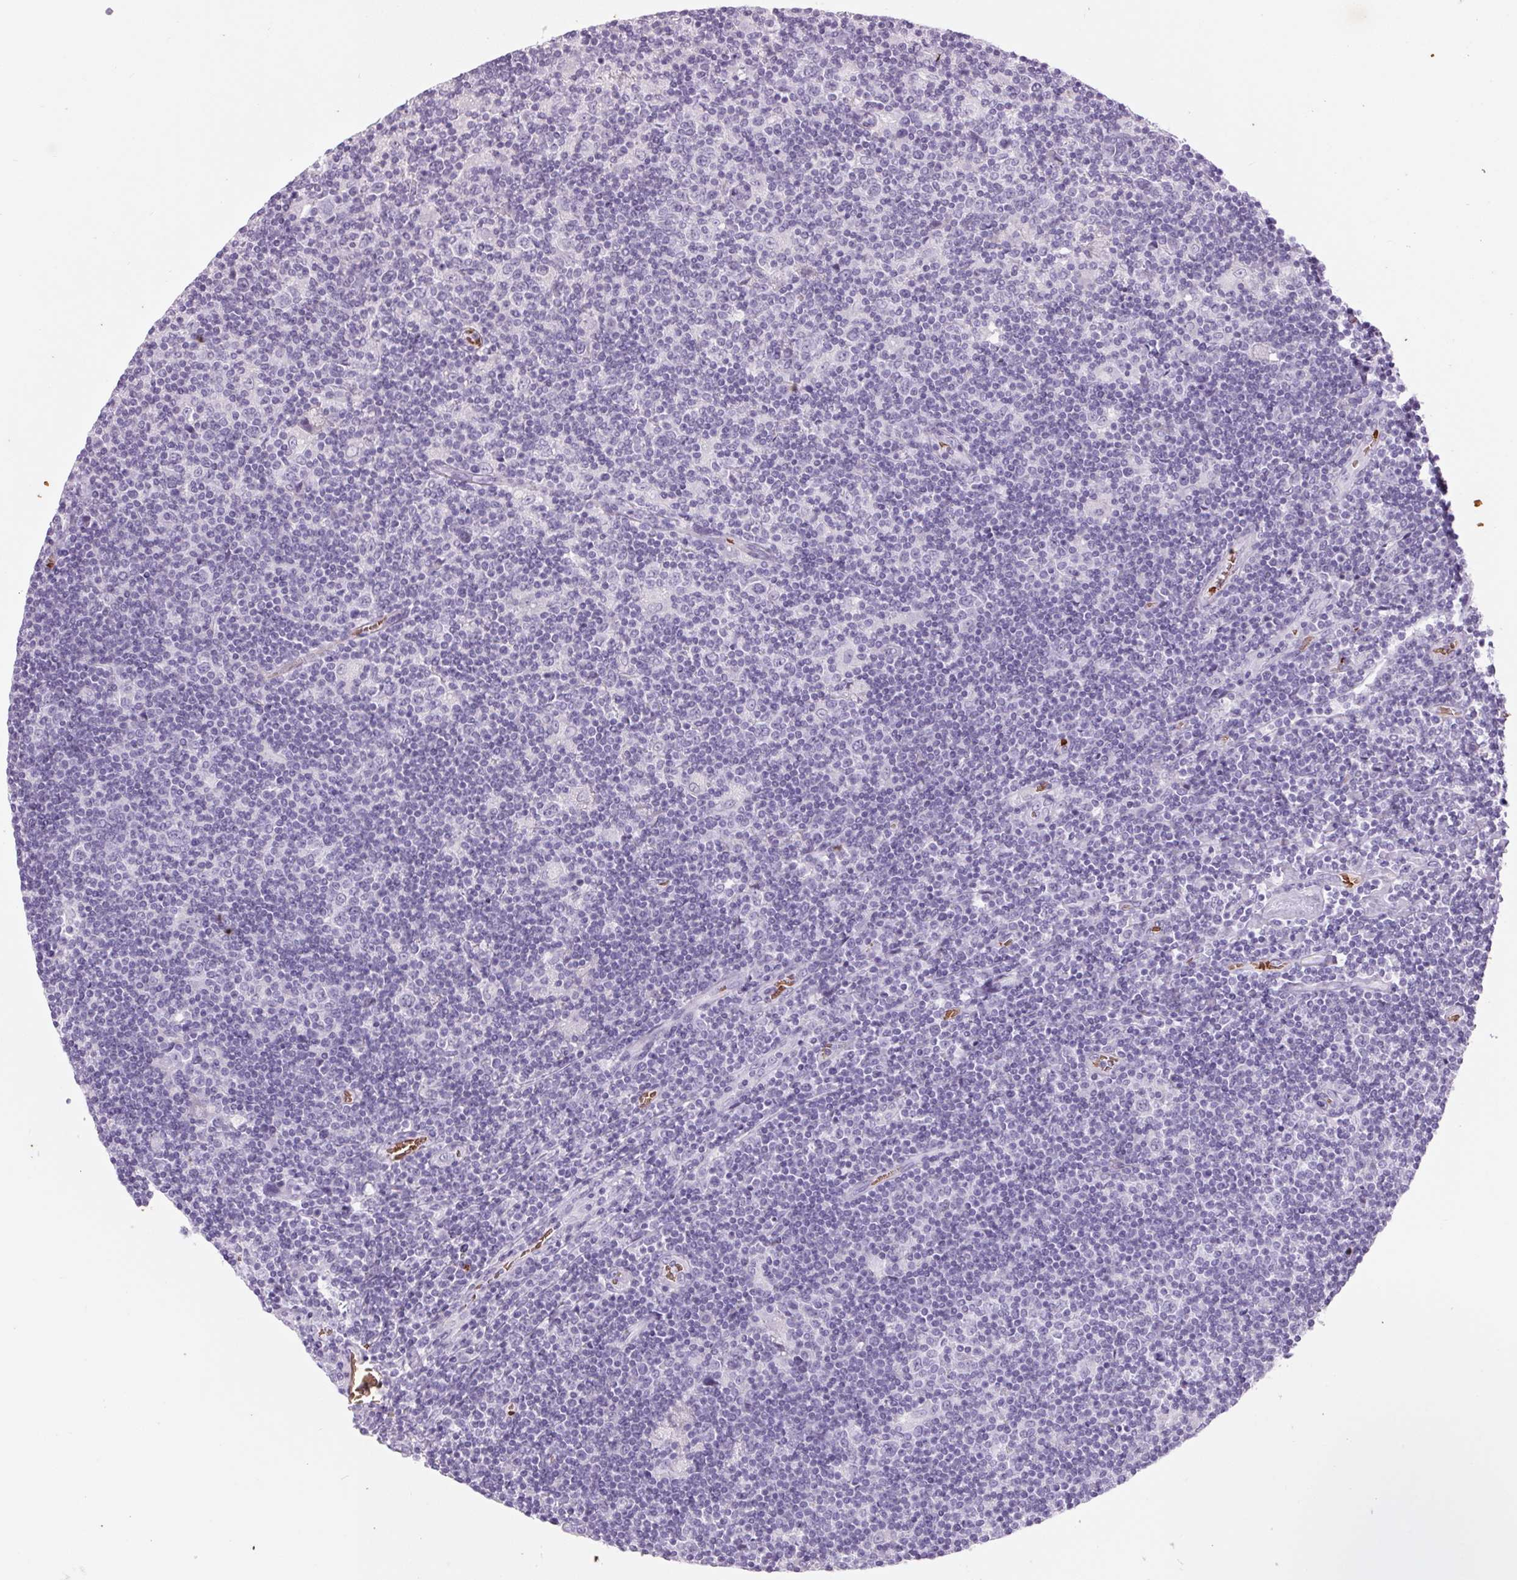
{"staining": {"intensity": "negative", "quantity": "none", "location": "none"}, "tissue": "lymphoma", "cell_type": "Tumor cells", "image_type": "cancer", "snomed": [{"axis": "morphology", "description": "Hodgkin's disease, NOS"}, {"axis": "topography", "description": "Lymph node"}], "caption": "Histopathology image shows no protein positivity in tumor cells of lymphoma tissue.", "gene": "HBQ1", "patient": {"sex": "male", "age": 40}}